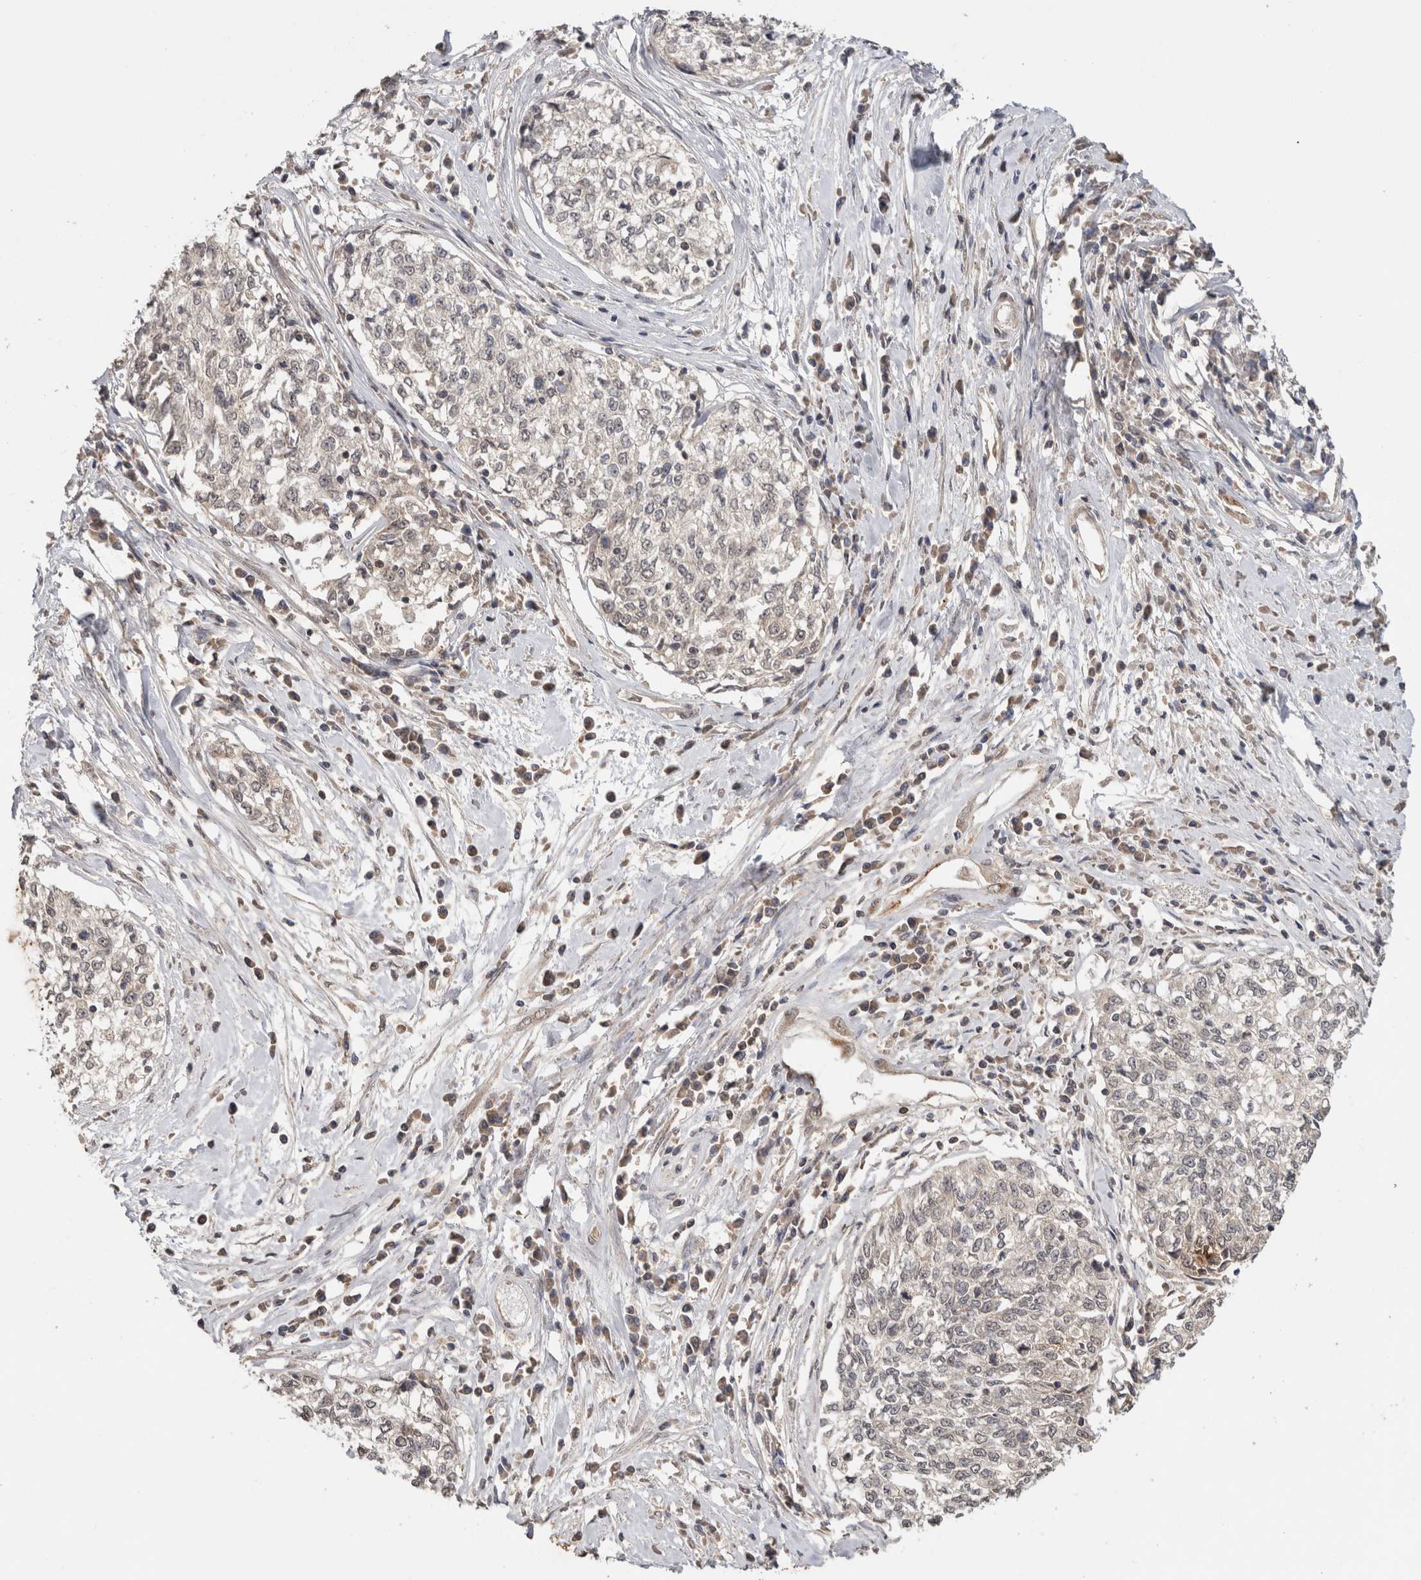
{"staining": {"intensity": "negative", "quantity": "none", "location": "none"}, "tissue": "cervical cancer", "cell_type": "Tumor cells", "image_type": "cancer", "snomed": [{"axis": "morphology", "description": "Squamous cell carcinoma, NOS"}, {"axis": "topography", "description": "Cervix"}], "caption": "High power microscopy image of an IHC image of cervical cancer, revealing no significant staining in tumor cells.", "gene": "HMOX2", "patient": {"sex": "female", "age": 57}}